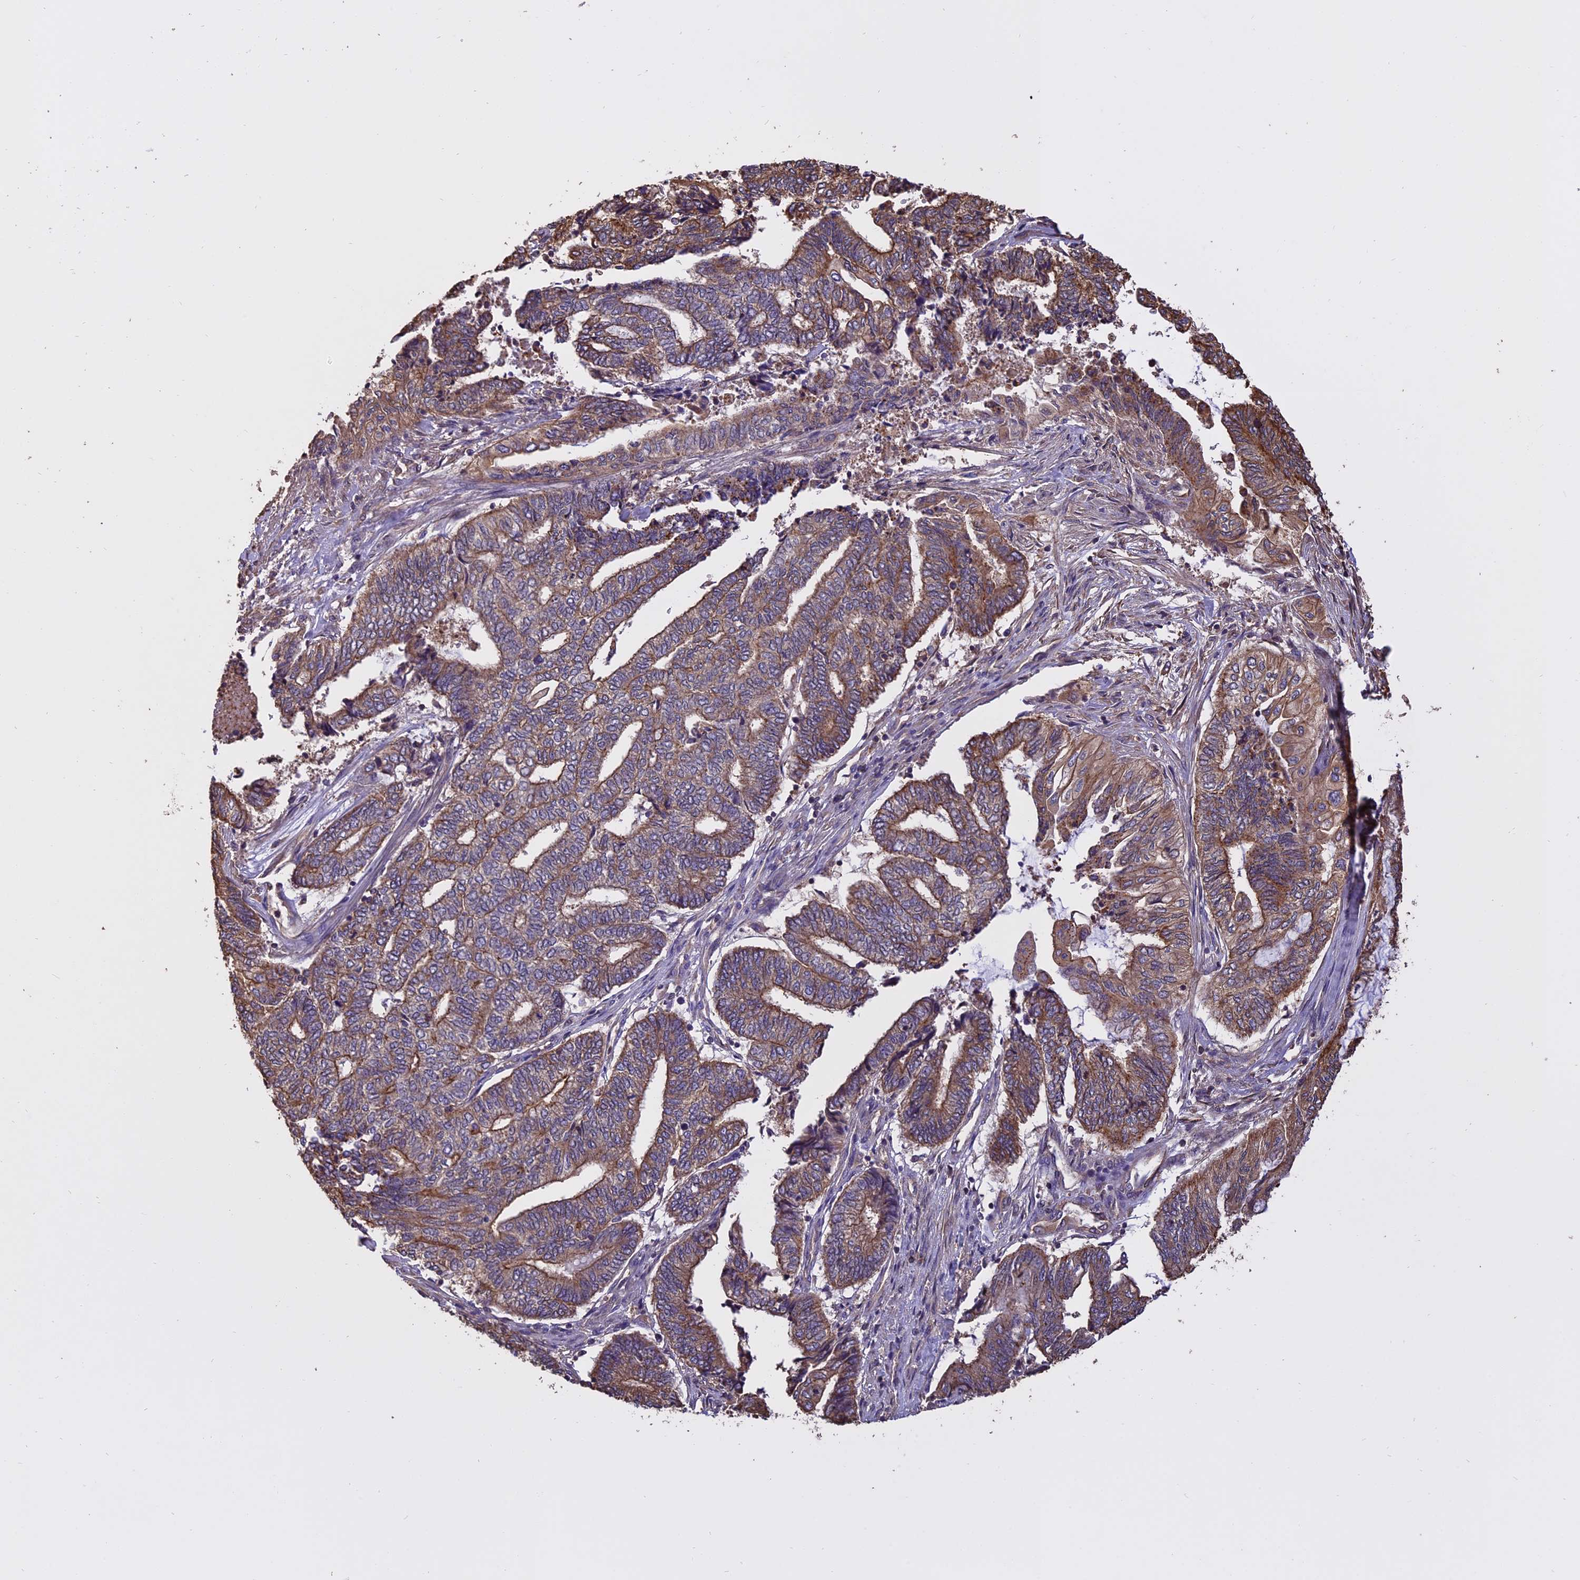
{"staining": {"intensity": "moderate", "quantity": ">75%", "location": "cytoplasmic/membranous"}, "tissue": "endometrial cancer", "cell_type": "Tumor cells", "image_type": "cancer", "snomed": [{"axis": "morphology", "description": "Adenocarcinoma, NOS"}, {"axis": "topography", "description": "Uterus"}, {"axis": "topography", "description": "Endometrium"}], "caption": "DAB (3,3'-diaminobenzidine) immunohistochemical staining of human adenocarcinoma (endometrial) displays moderate cytoplasmic/membranous protein staining in about >75% of tumor cells. (DAB (3,3'-diaminobenzidine) IHC with brightfield microscopy, high magnification).", "gene": "CHMP2A", "patient": {"sex": "female", "age": 70}}